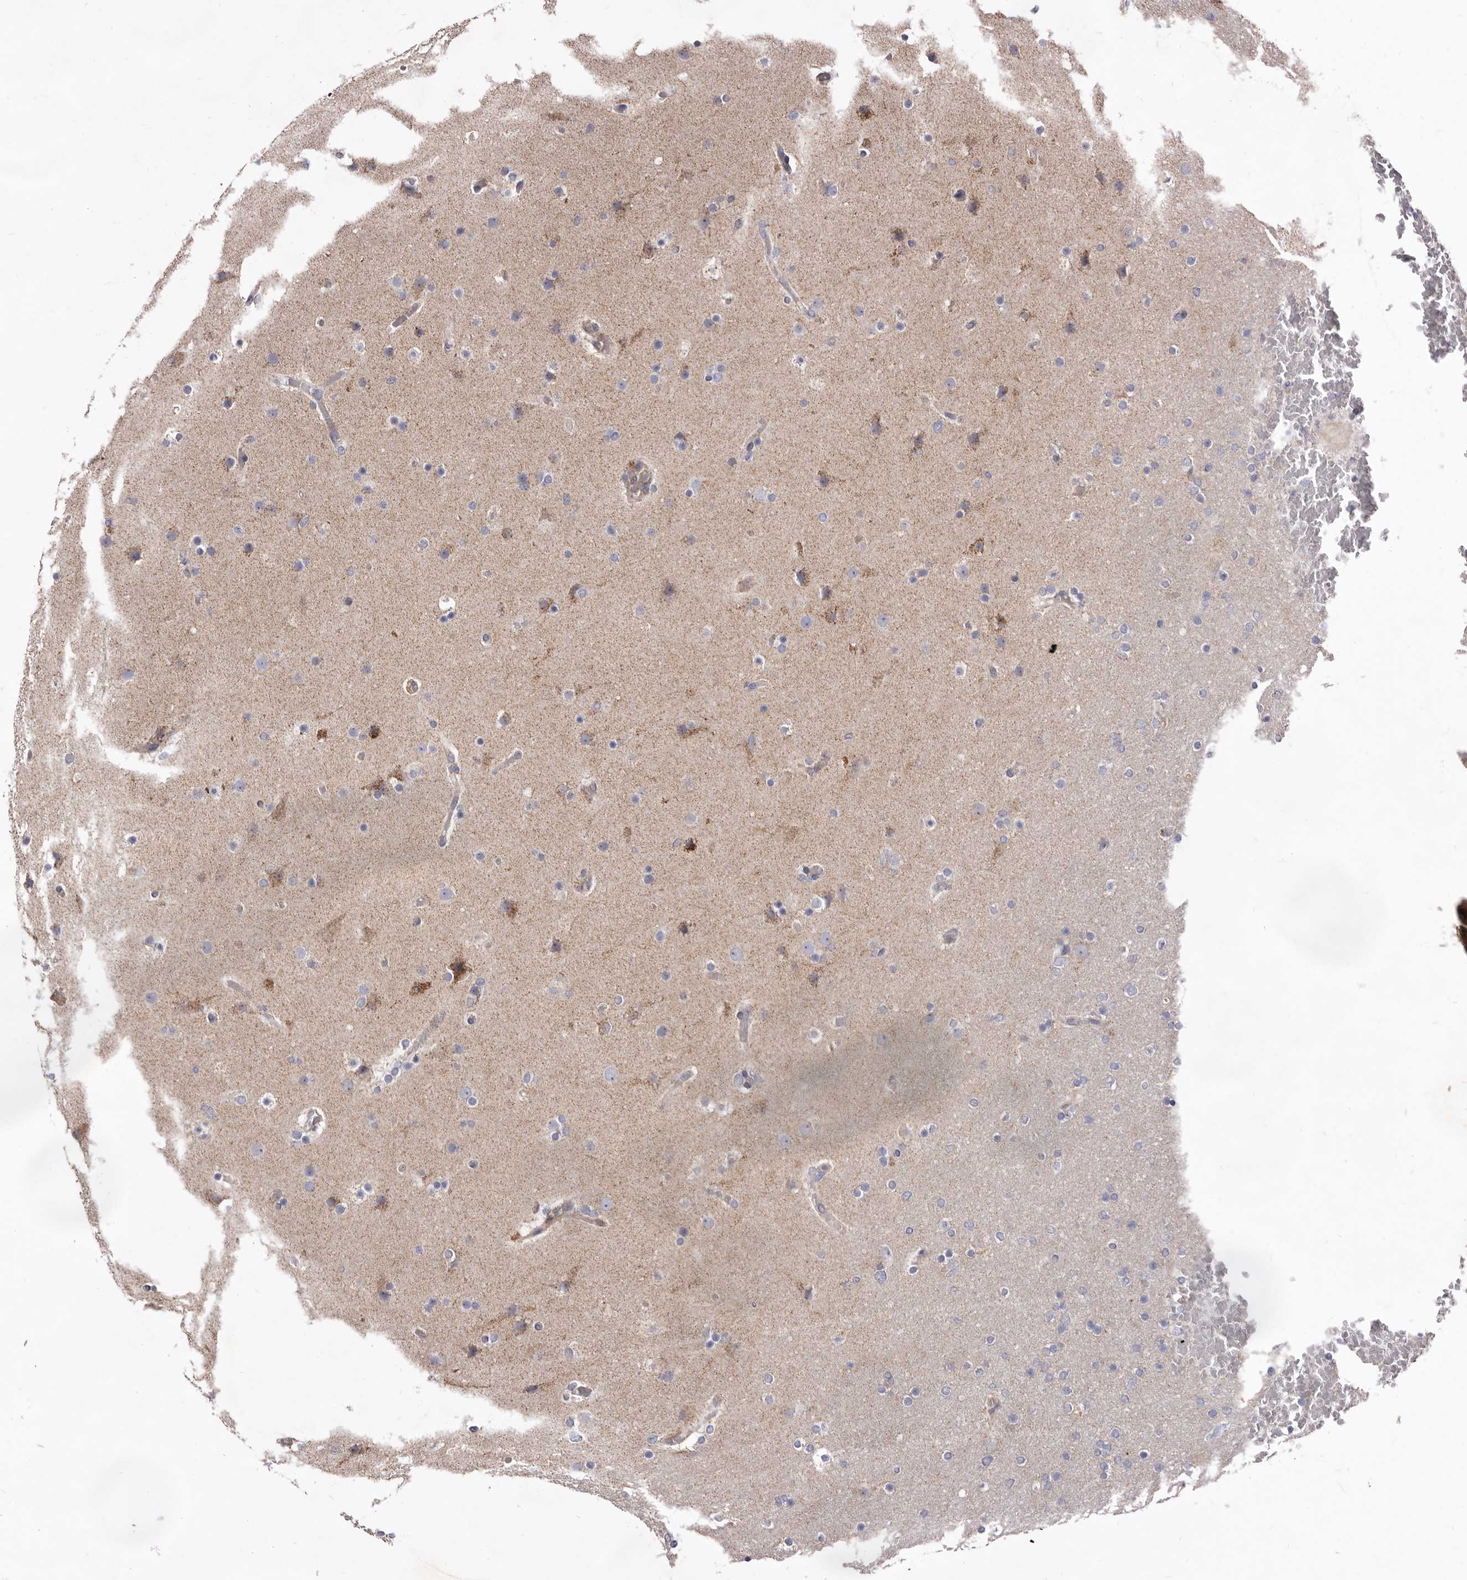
{"staining": {"intensity": "moderate", "quantity": "<25%", "location": "cytoplasmic/membranous"}, "tissue": "glioma", "cell_type": "Tumor cells", "image_type": "cancer", "snomed": [{"axis": "morphology", "description": "Glioma, malignant, High grade"}, {"axis": "topography", "description": "Cerebral cortex"}], "caption": "Protein expression analysis of human glioma reveals moderate cytoplasmic/membranous expression in about <25% of tumor cells.", "gene": "FMO2", "patient": {"sex": "female", "age": 36}}